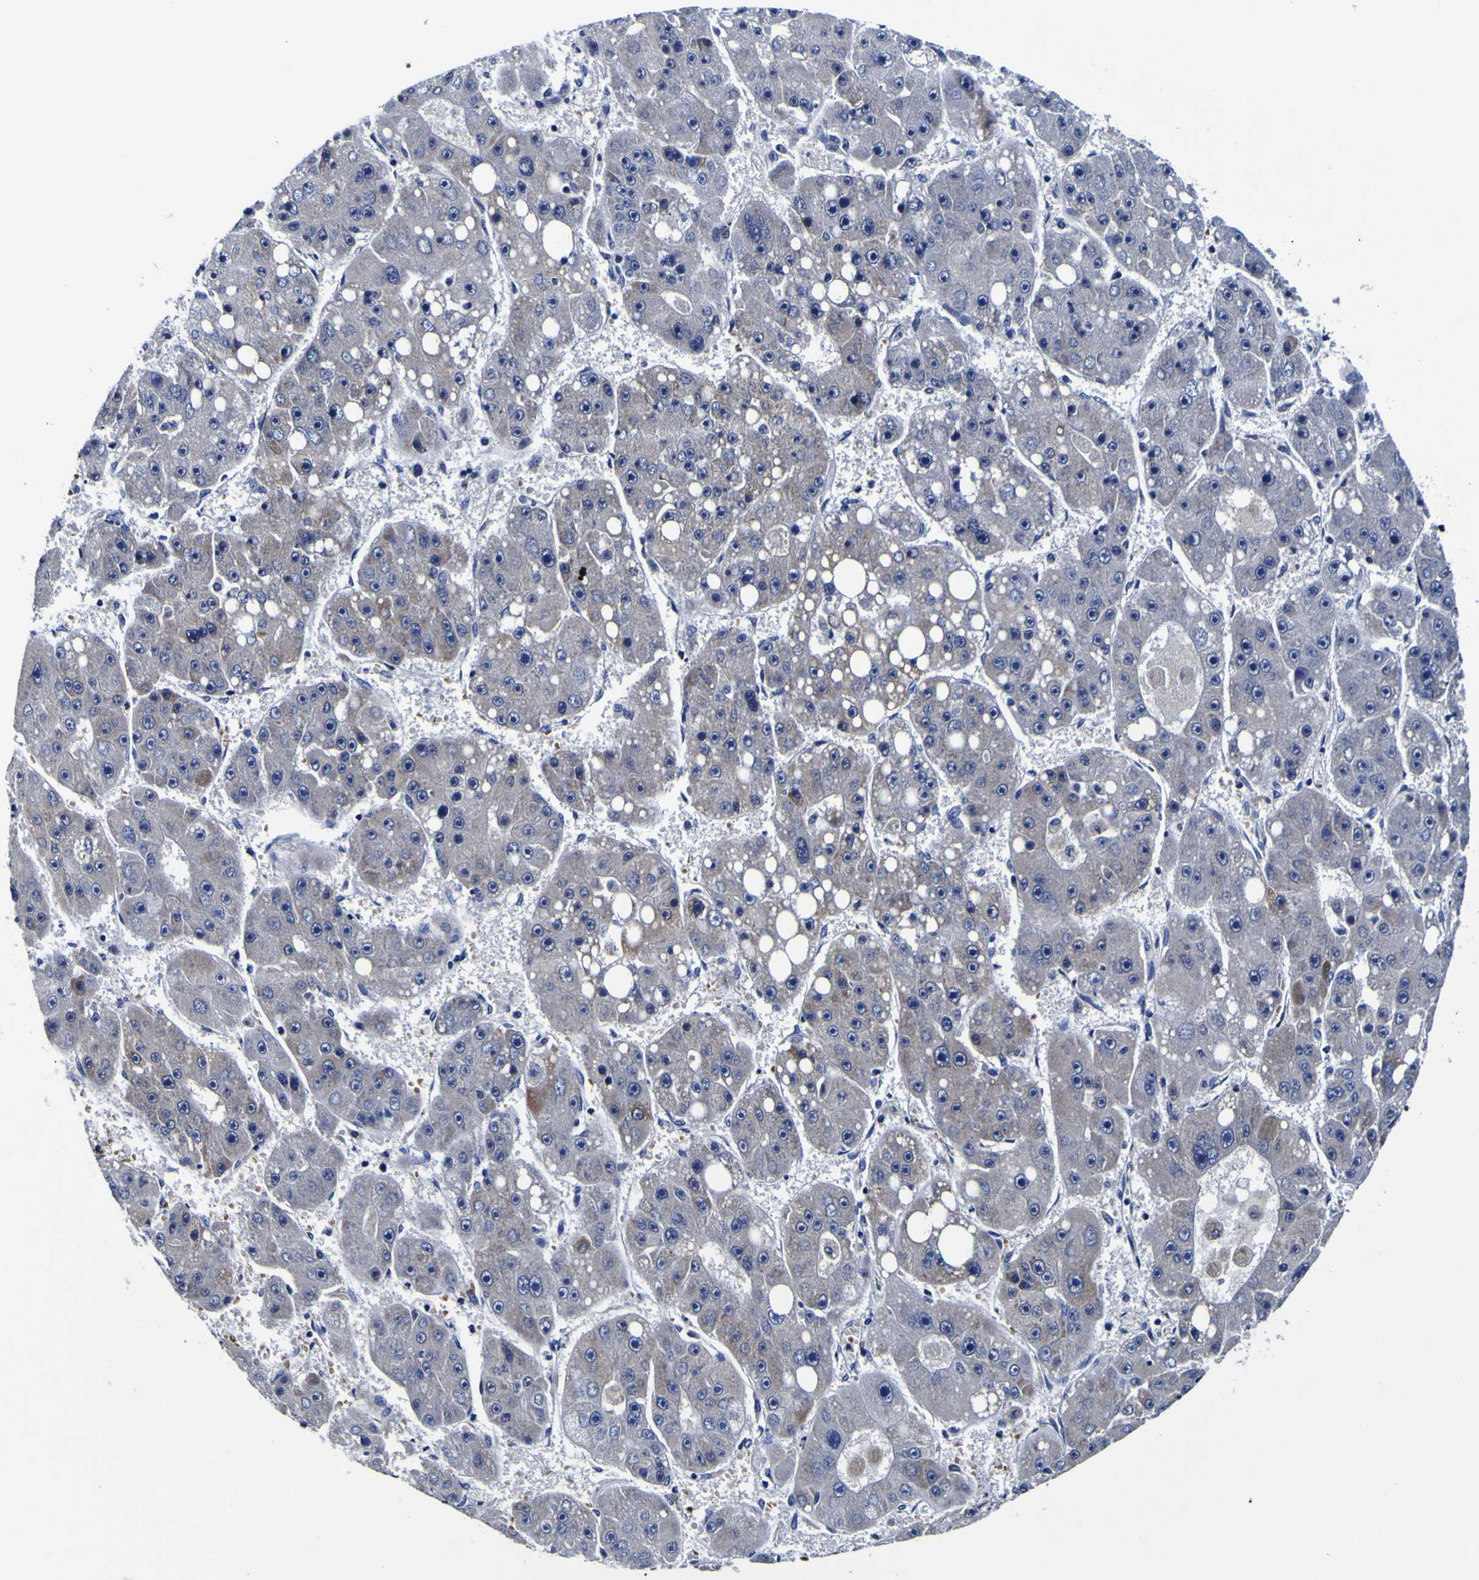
{"staining": {"intensity": "moderate", "quantity": "<25%", "location": "cytoplasmic/membranous"}, "tissue": "liver cancer", "cell_type": "Tumor cells", "image_type": "cancer", "snomed": [{"axis": "morphology", "description": "Carcinoma, Hepatocellular, NOS"}, {"axis": "topography", "description": "Liver"}], "caption": "Immunohistochemical staining of liver hepatocellular carcinoma reveals low levels of moderate cytoplasmic/membranous staining in about <25% of tumor cells.", "gene": "PDLIM4", "patient": {"sex": "female", "age": 61}}